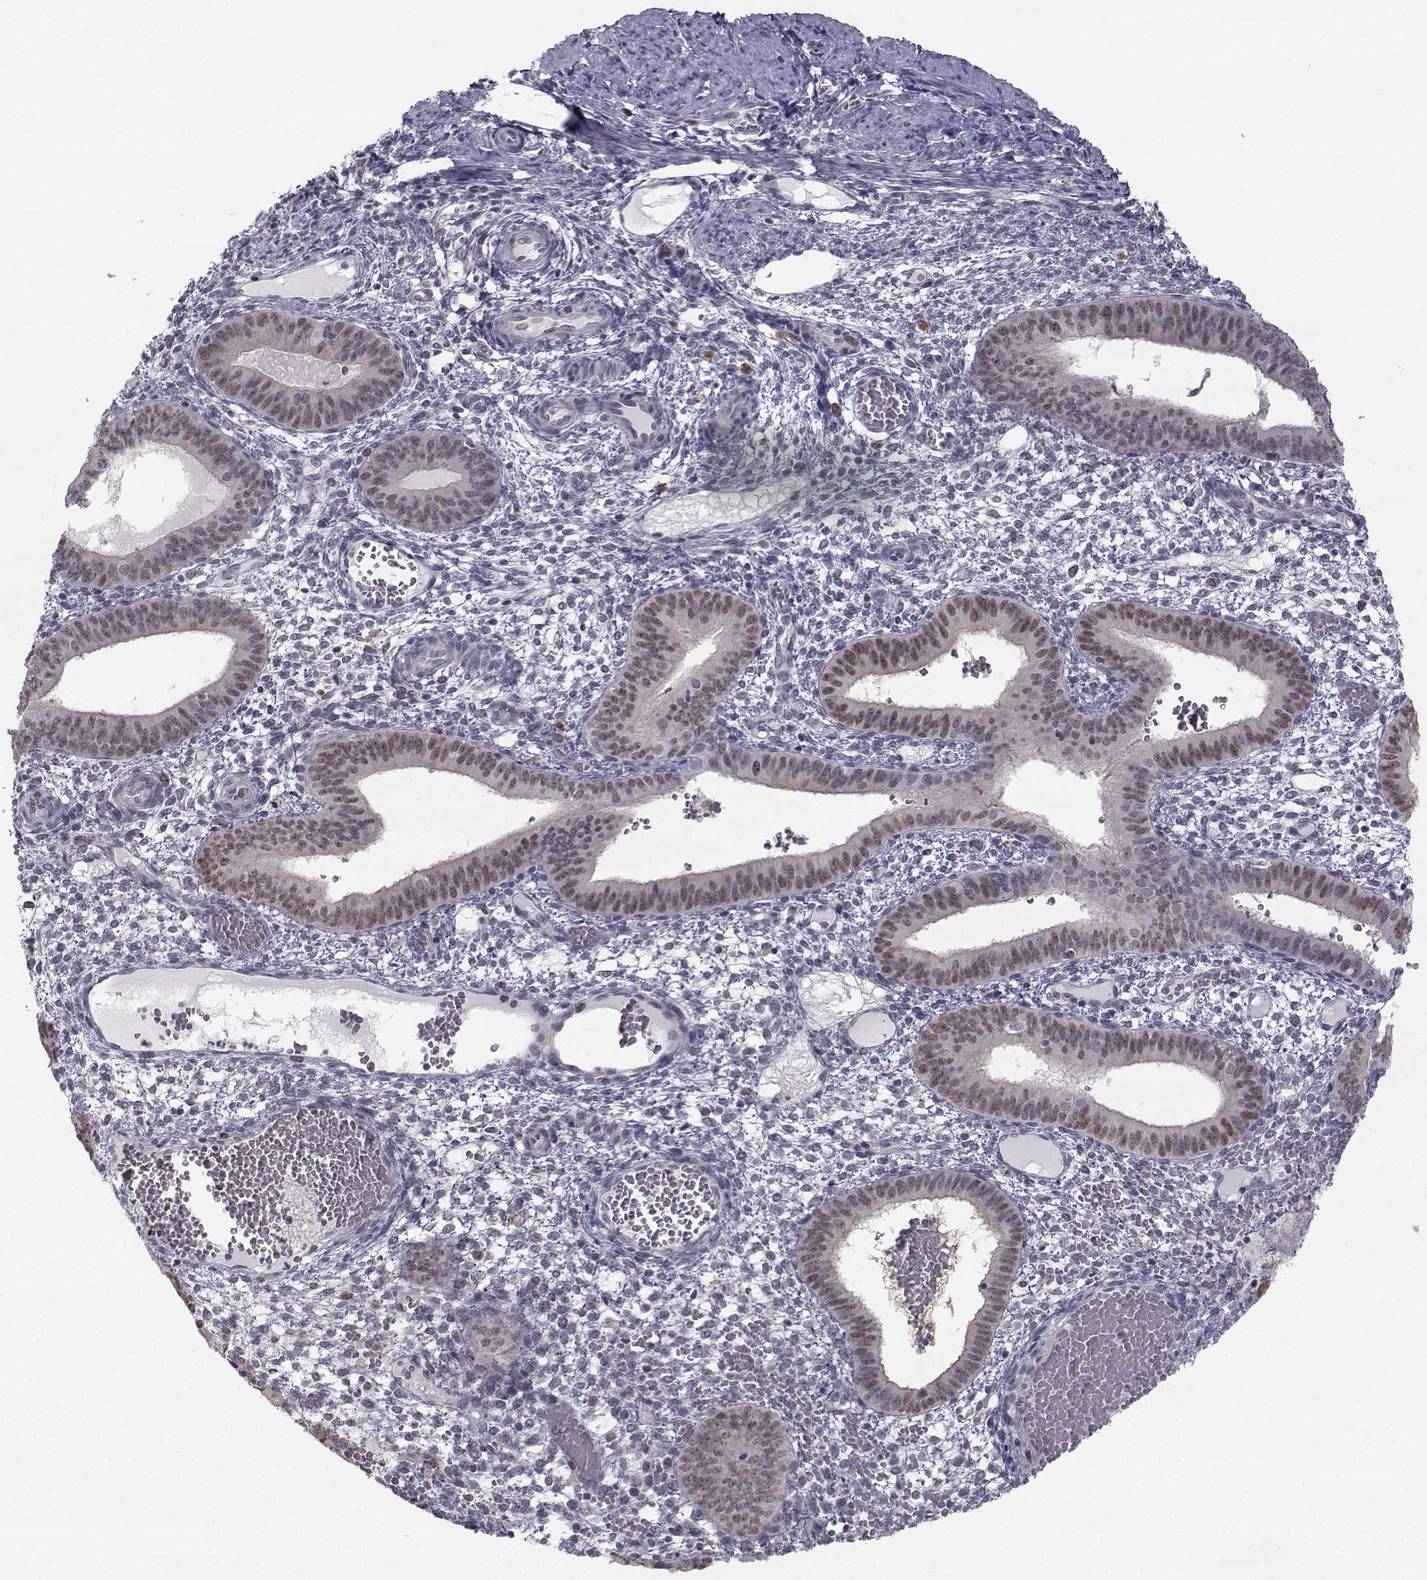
{"staining": {"intensity": "negative", "quantity": "none", "location": "none"}, "tissue": "endometrium", "cell_type": "Cells in endometrial stroma", "image_type": "normal", "snomed": [{"axis": "morphology", "description": "Normal tissue, NOS"}, {"axis": "topography", "description": "Endometrium"}], "caption": "High power microscopy histopathology image of an immunohistochemistry (IHC) photomicrograph of normal endometrium, revealing no significant positivity in cells in endometrial stroma. (DAB immunohistochemistry visualized using brightfield microscopy, high magnification).", "gene": "LRP8", "patient": {"sex": "female", "age": 42}}